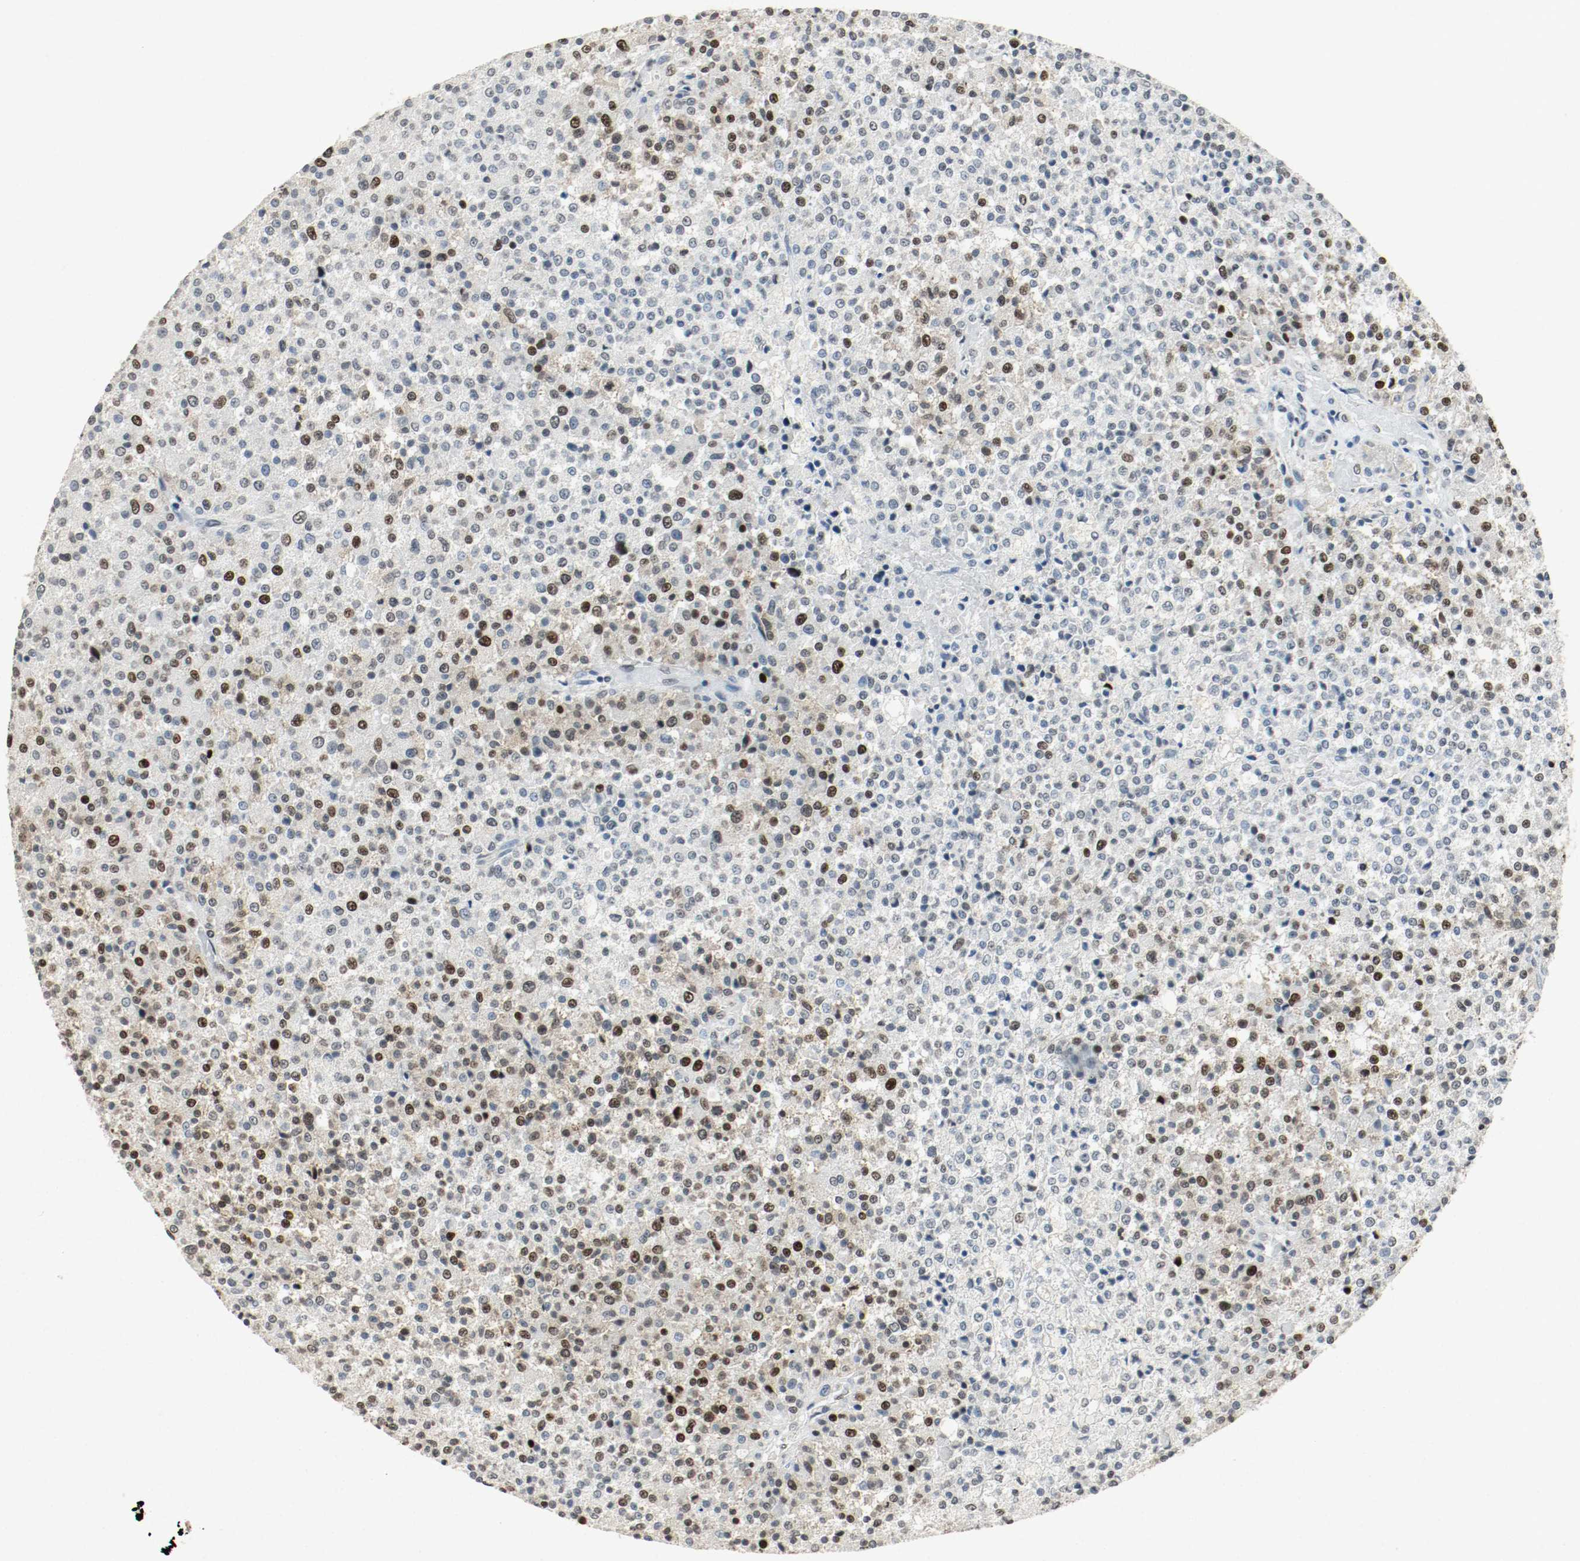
{"staining": {"intensity": "strong", "quantity": "25%-75%", "location": "nuclear"}, "tissue": "testis cancer", "cell_type": "Tumor cells", "image_type": "cancer", "snomed": [{"axis": "morphology", "description": "Seminoma, NOS"}, {"axis": "topography", "description": "Testis"}], "caption": "About 25%-75% of tumor cells in testis seminoma reveal strong nuclear protein staining as visualized by brown immunohistochemical staining.", "gene": "DNMT1", "patient": {"sex": "male", "age": 59}}